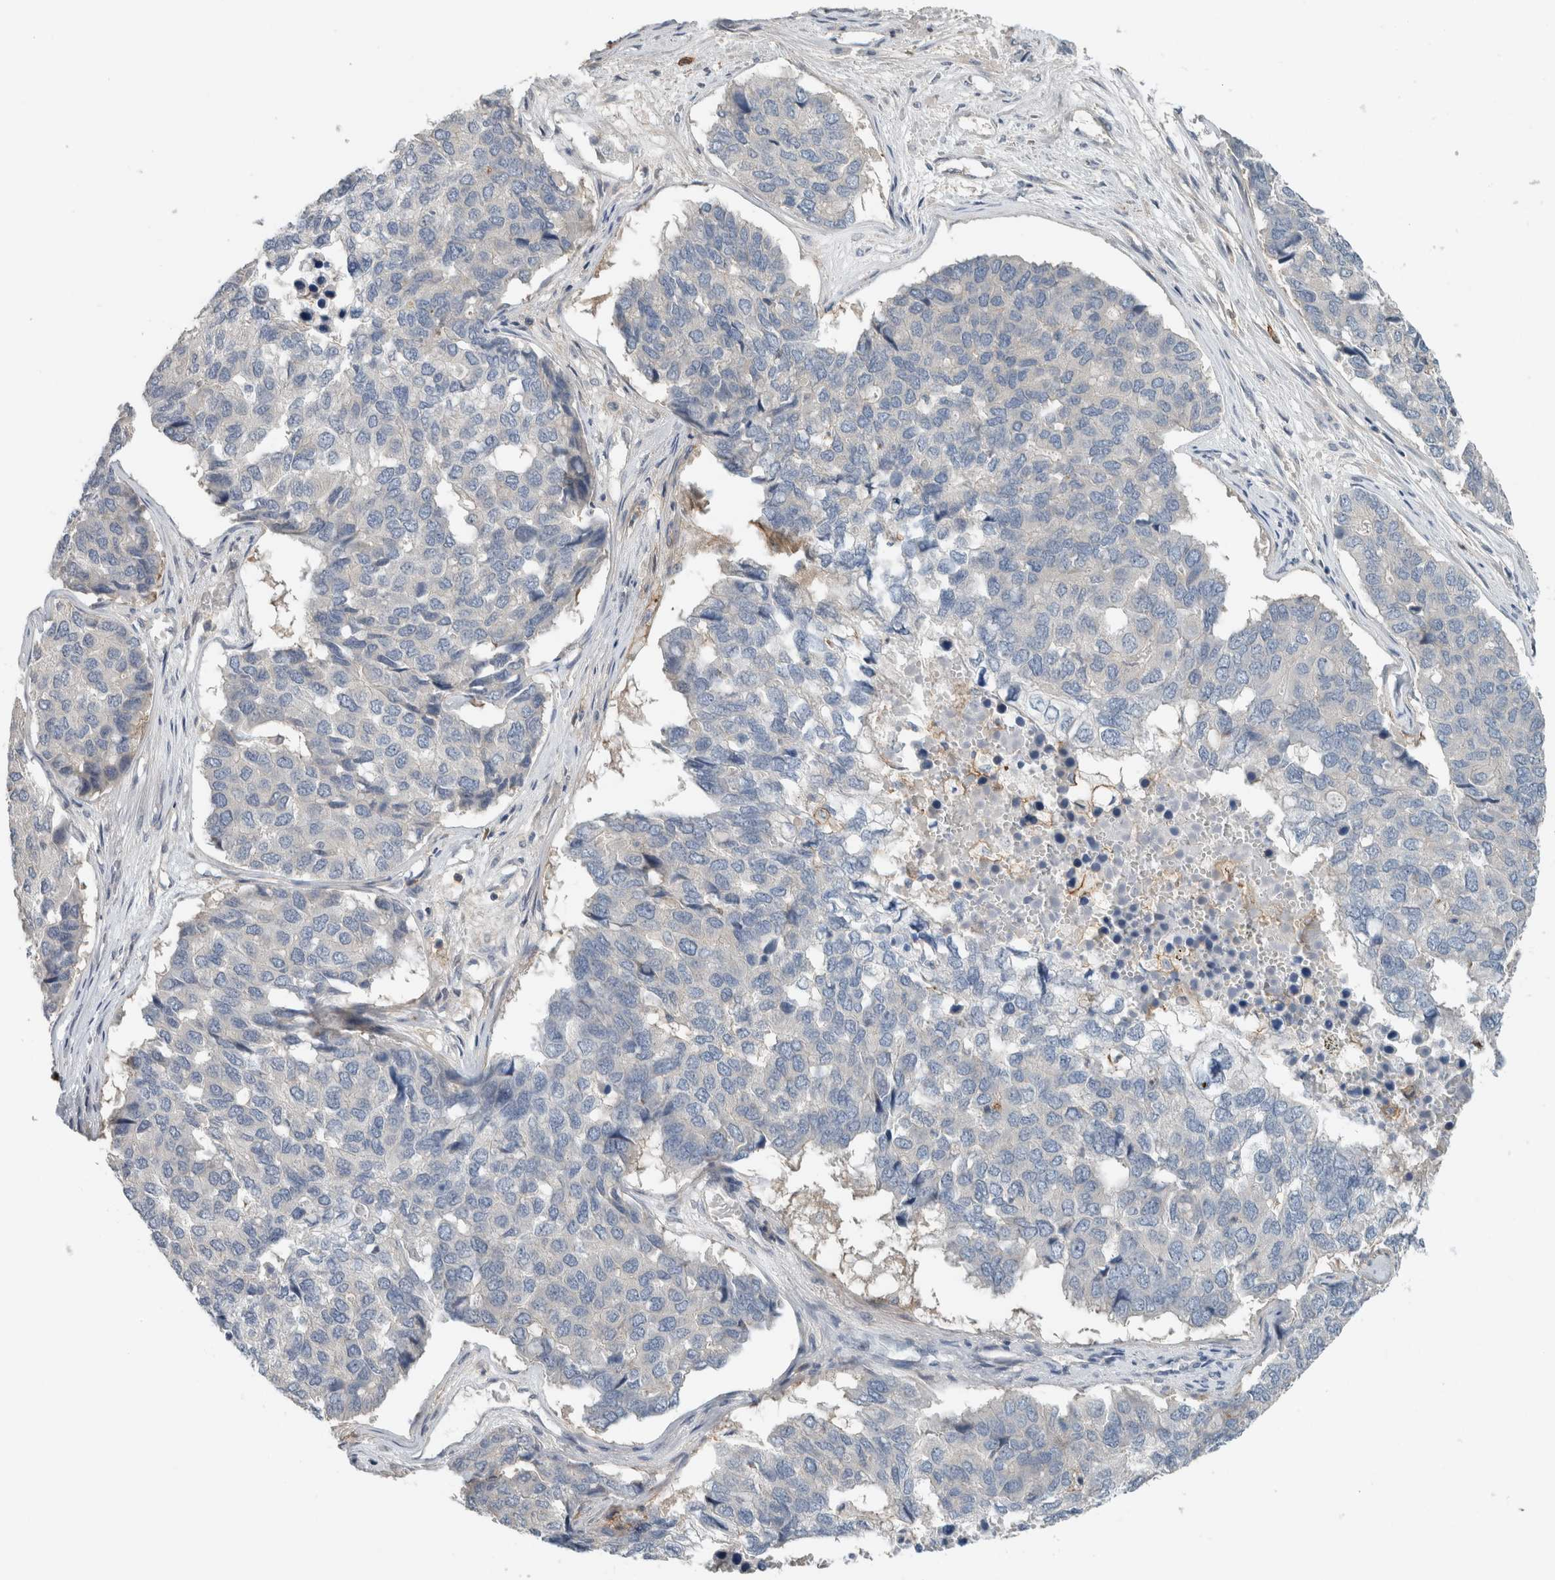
{"staining": {"intensity": "negative", "quantity": "none", "location": "none"}, "tissue": "pancreatic cancer", "cell_type": "Tumor cells", "image_type": "cancer", "snomed": [{"axis": "morphology", "description": "Adenocarcinoma, NOS"}, {"axis": "topography", "description": "Pancreas"}], "caption": "Immunohistochemistry (IHC) micrograph of neoplastic tissue: human pancreatic cancer (adenocarcinoma) stained with DAB (3,3'-diaminobenzidine) exhibits no significant protein expression in tumor cells.", "gene": "ERCC6L2", "patient": {"sex": "male", "age": 50}}